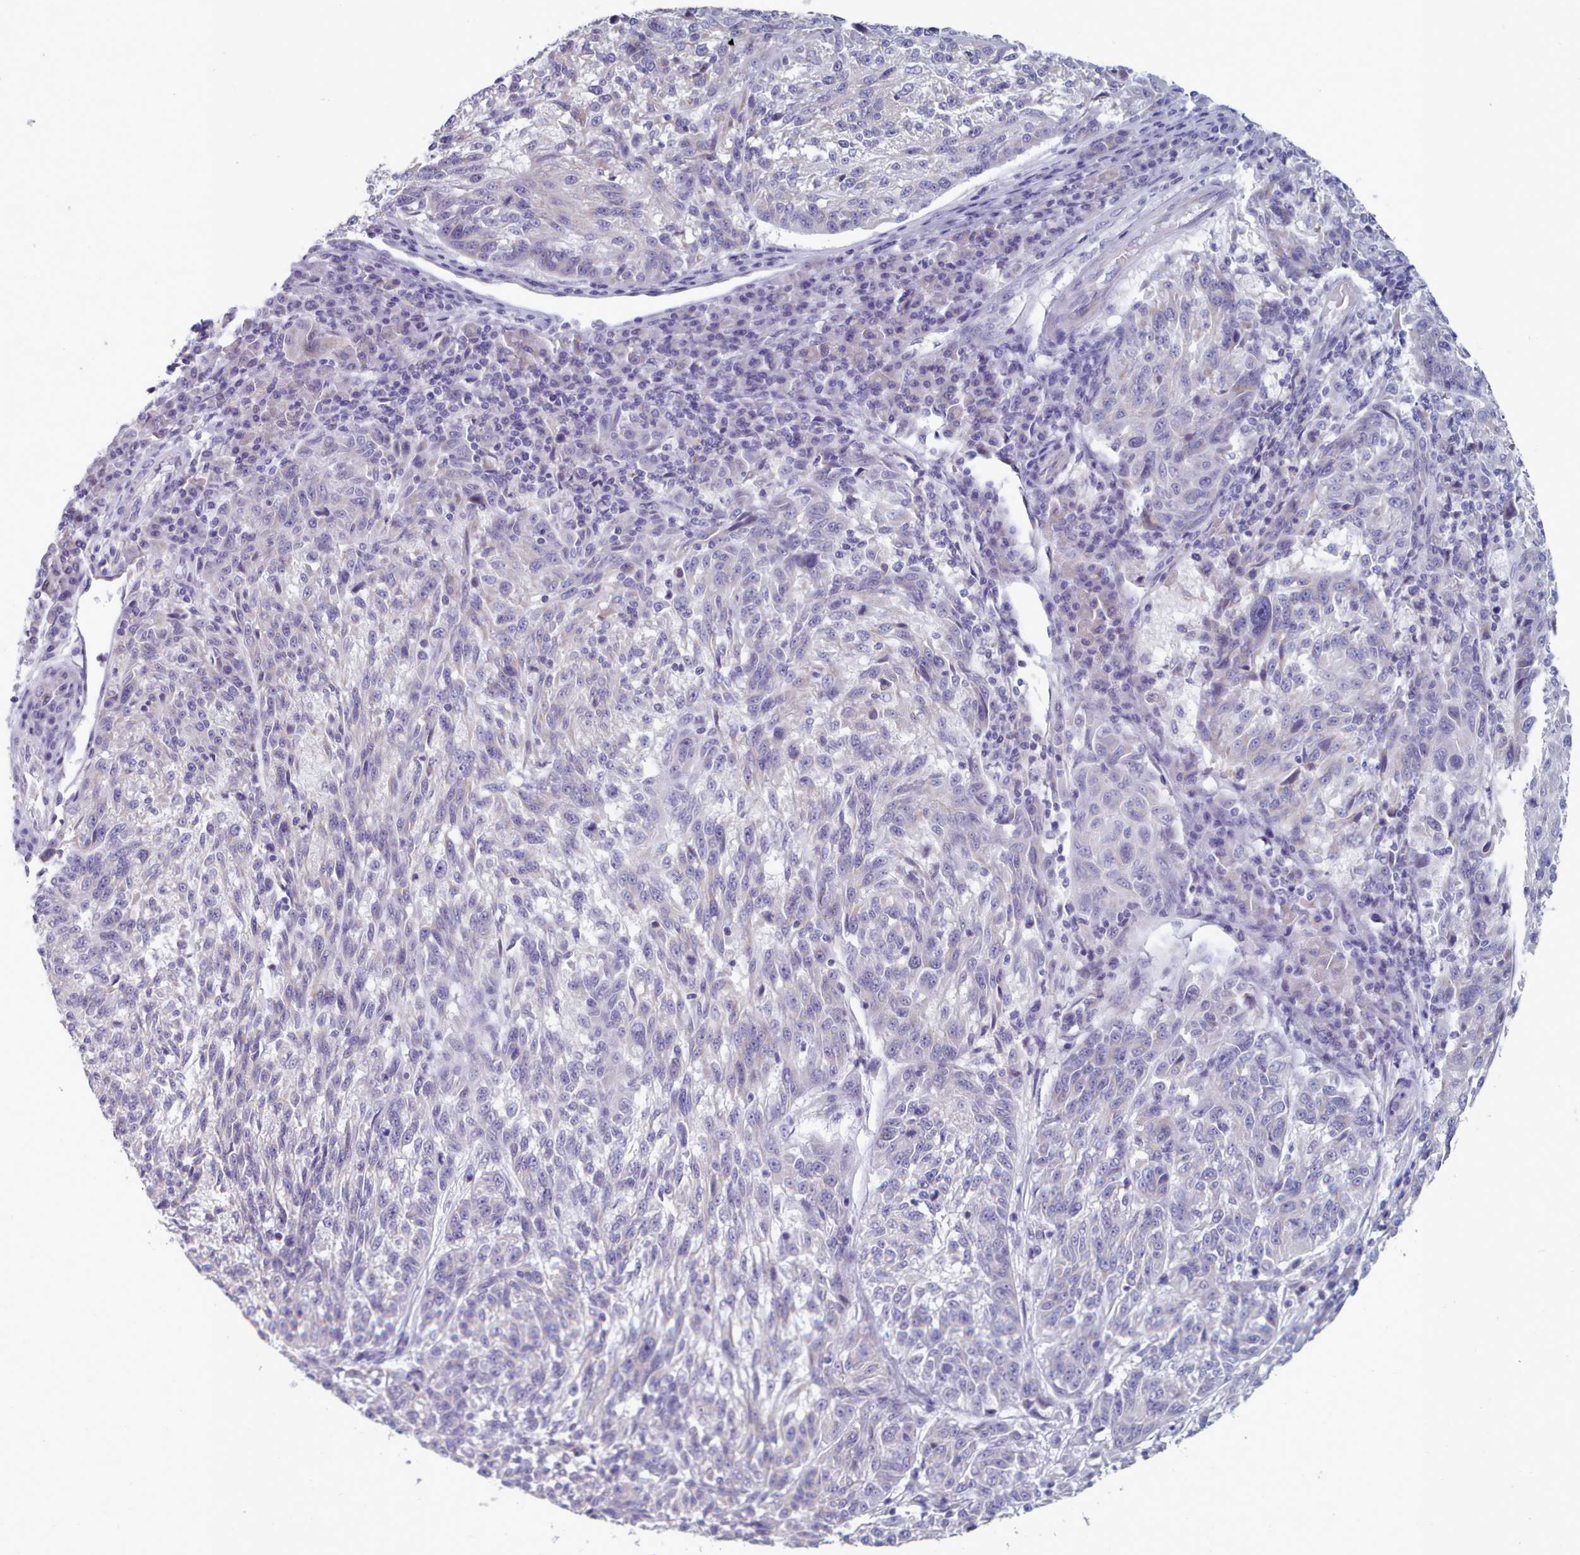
{"staining": {"intensity": "negative", "quantity": "none", "location": "none"}, "tissue": "melanoma", "cell_type": "Tumor cells", "image_type": "cancer", "snomed": [{"axis": "morphology", "description": "Malignant melanoma, NOS"}, {"axis": "topography", "description": "Skin"}], "caption": "Immunohistochemistry (IHC) of malignant melanoma exhibits no staining in tumor cells.", "gene": "HAO1", "patient": {"sex": "male", "age": 53}}